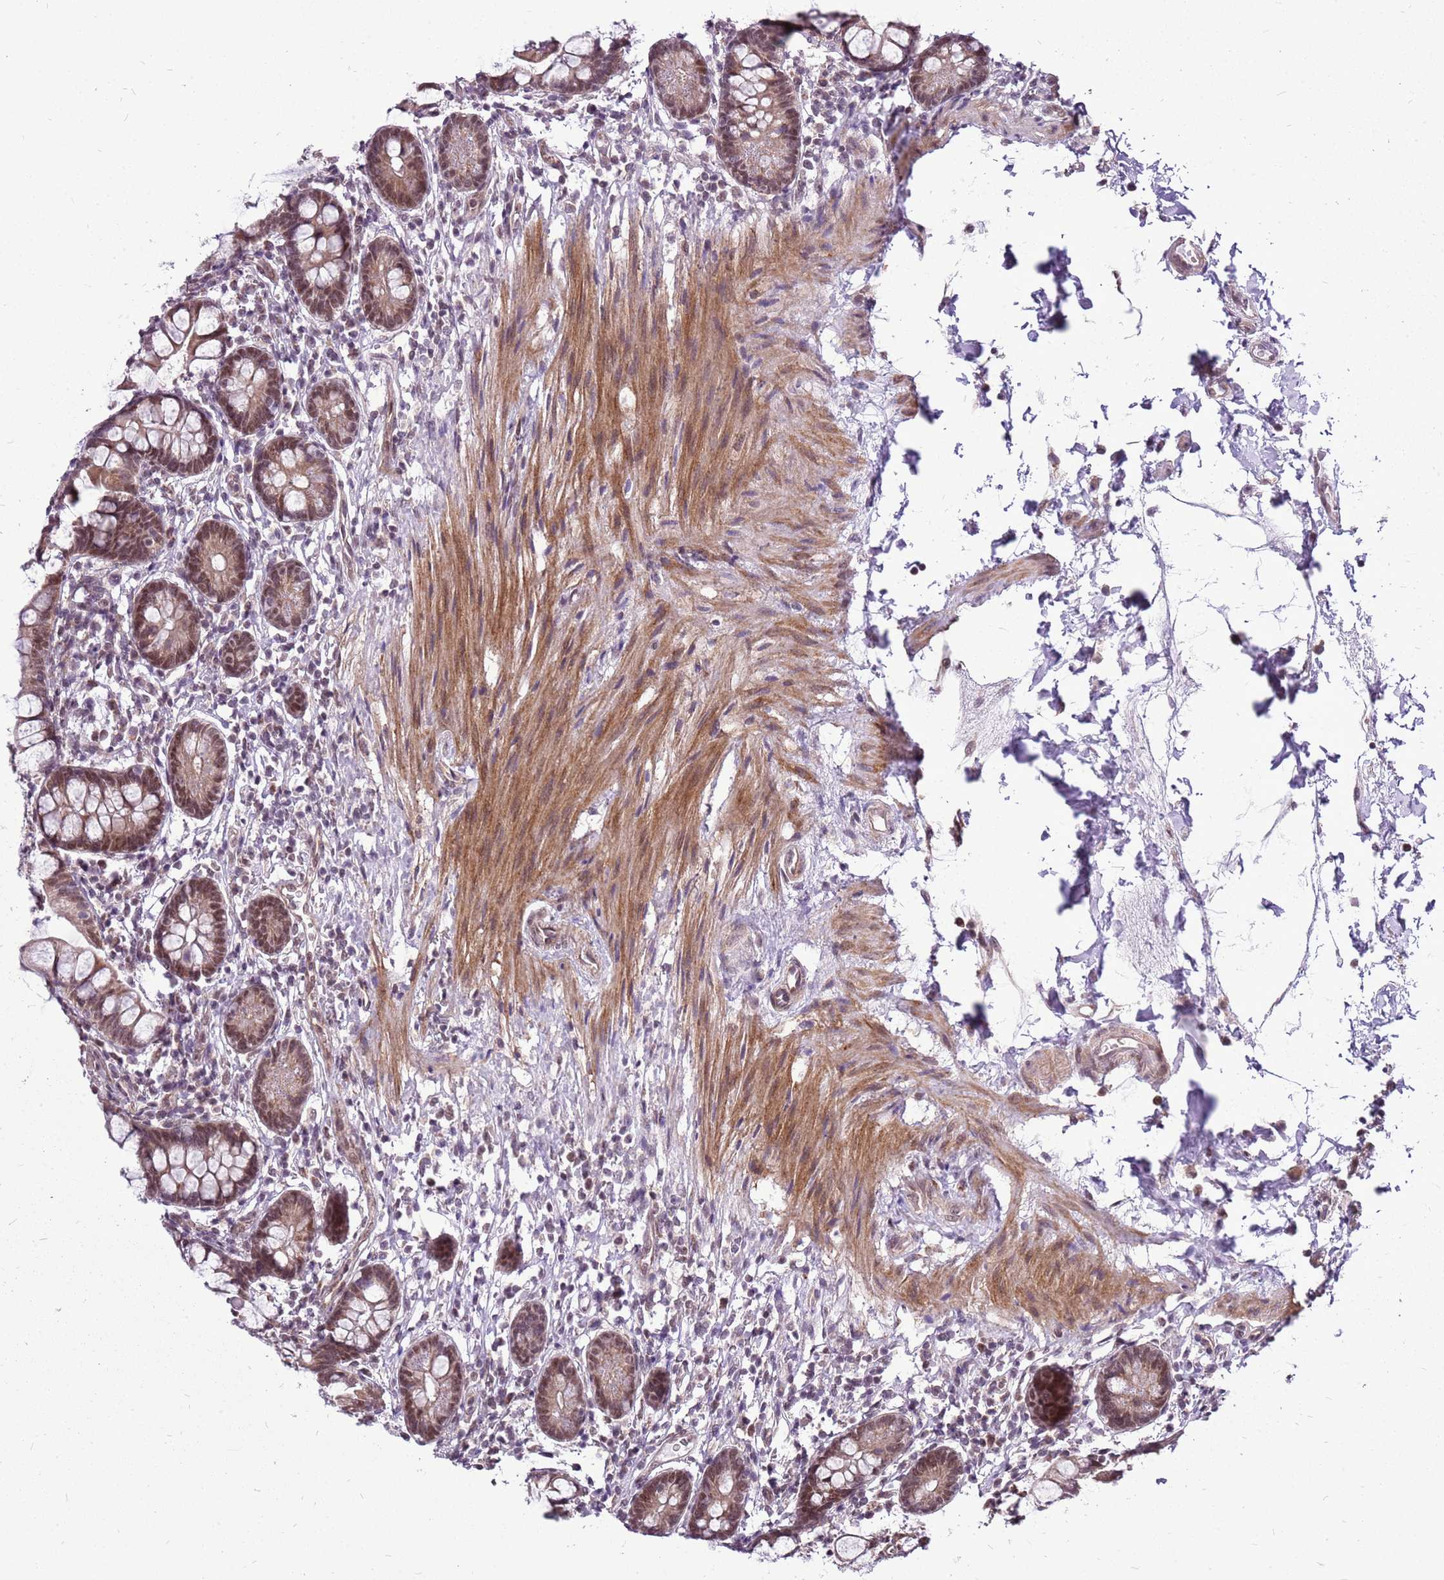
{"staining": {"intensity": "moderate", "quantity": ">75%", "location": "nuclear"}, "tissue": "small intestine", "cell_type": "Glandular cells", "image_type": "normal", "snomed": [{"axis": "morphology", "description": "Normal tissue, NOS"}, {"axis": "topography", "description": "Small intestine"}], "caption": "An IHC micrograph of normal tissue is shown. Protein staining in brown highlights moderate nuclear positivity in small intestine within glandular cells. The staining was performed using DAB to visualize the protein expression in brown, while the nuclei were stained in blue with hematoxylin (Magnification: 20x).", "gene": "CCDC166", "patient": {"sex": "female", "age": 84}}